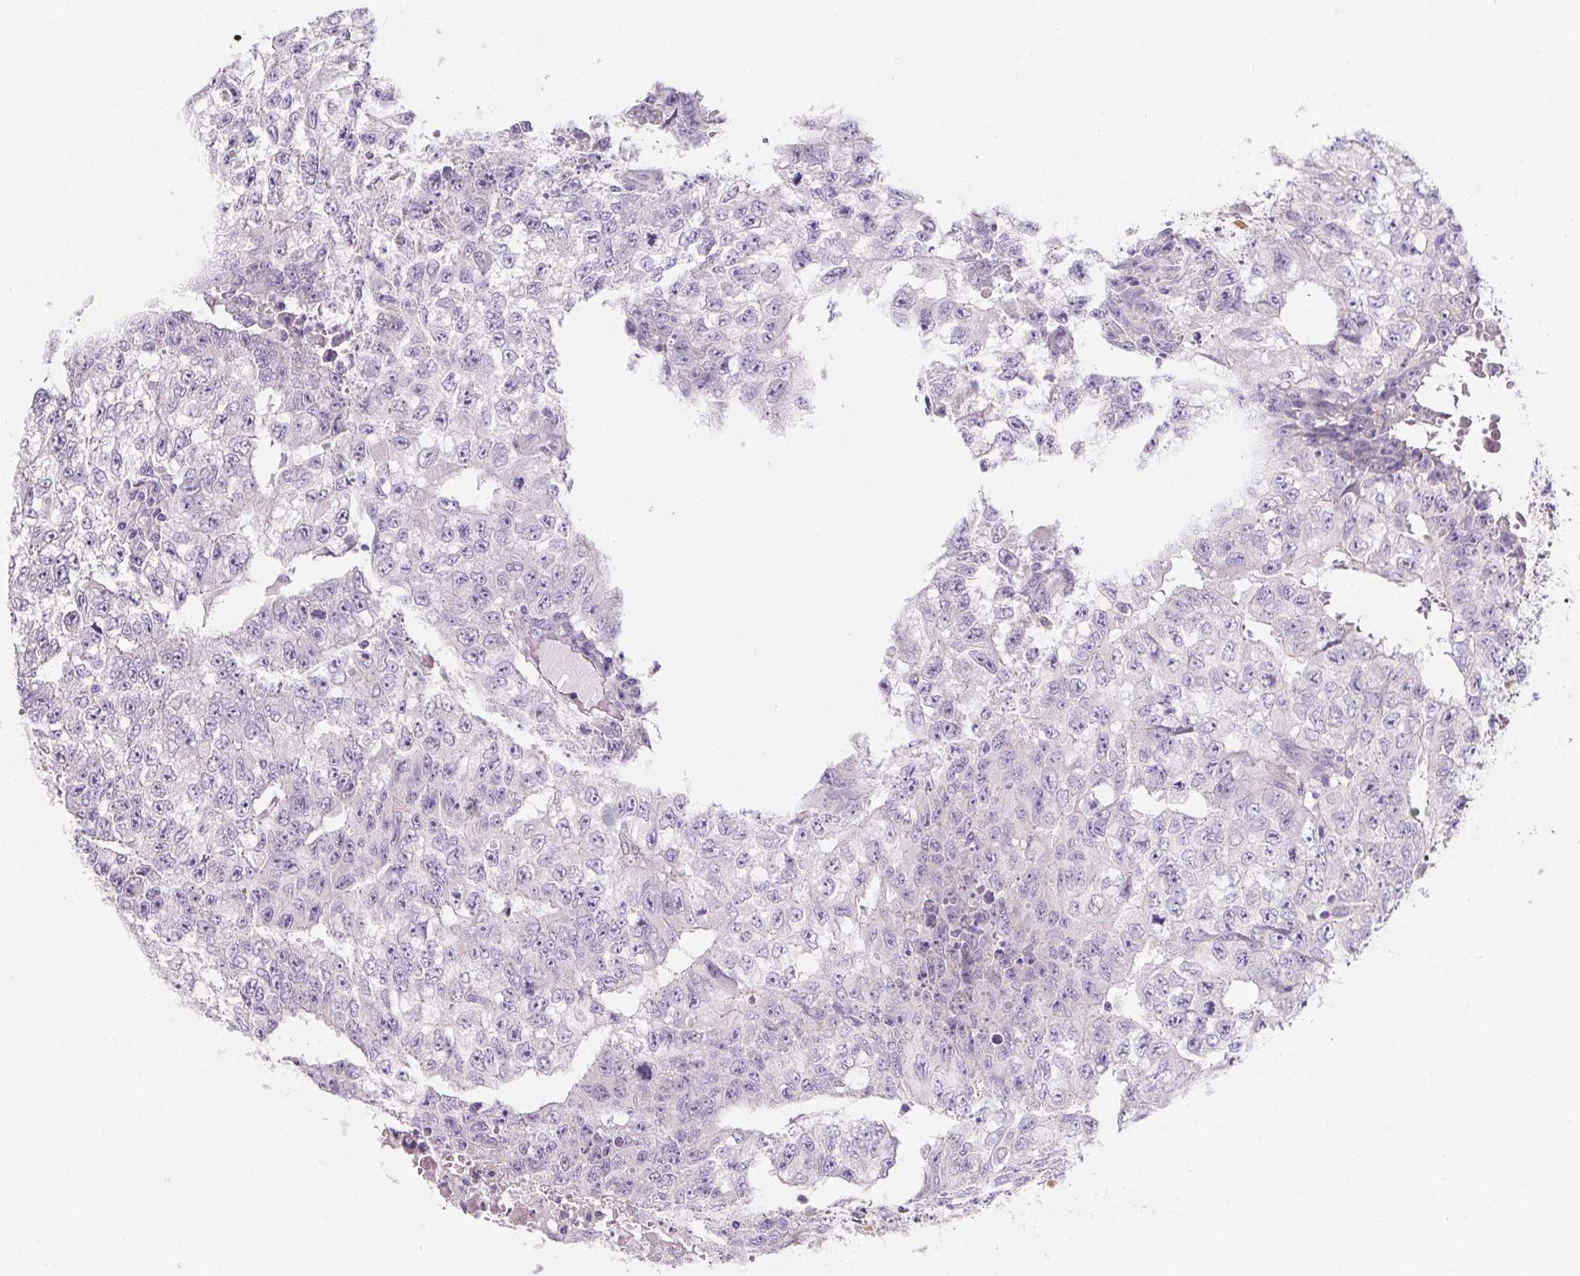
{"staining": {"intensity": "negative", "quantity": "none", "location": "none"}, "tissue": "testis cancer", "cell_type": "Tumor cells", "image_type": "cancer", "snomed": [{"axis": "morphology", "description": "Carcinoma, Embryonal, NOS"}, {"axis": "morphology", "description": "Teratoma, malignant, NOS"}, {"axis": "topography", "description": "Testis"}], "caption": "Image shows no protein positivity in tumor cells of testis cancer (embryonal carcinoma) tissue. (DAB immunohistochemistry with hematoxylin counter stain).", "gene": "LPA", "patient": {"sex": "male", "age": 24}}